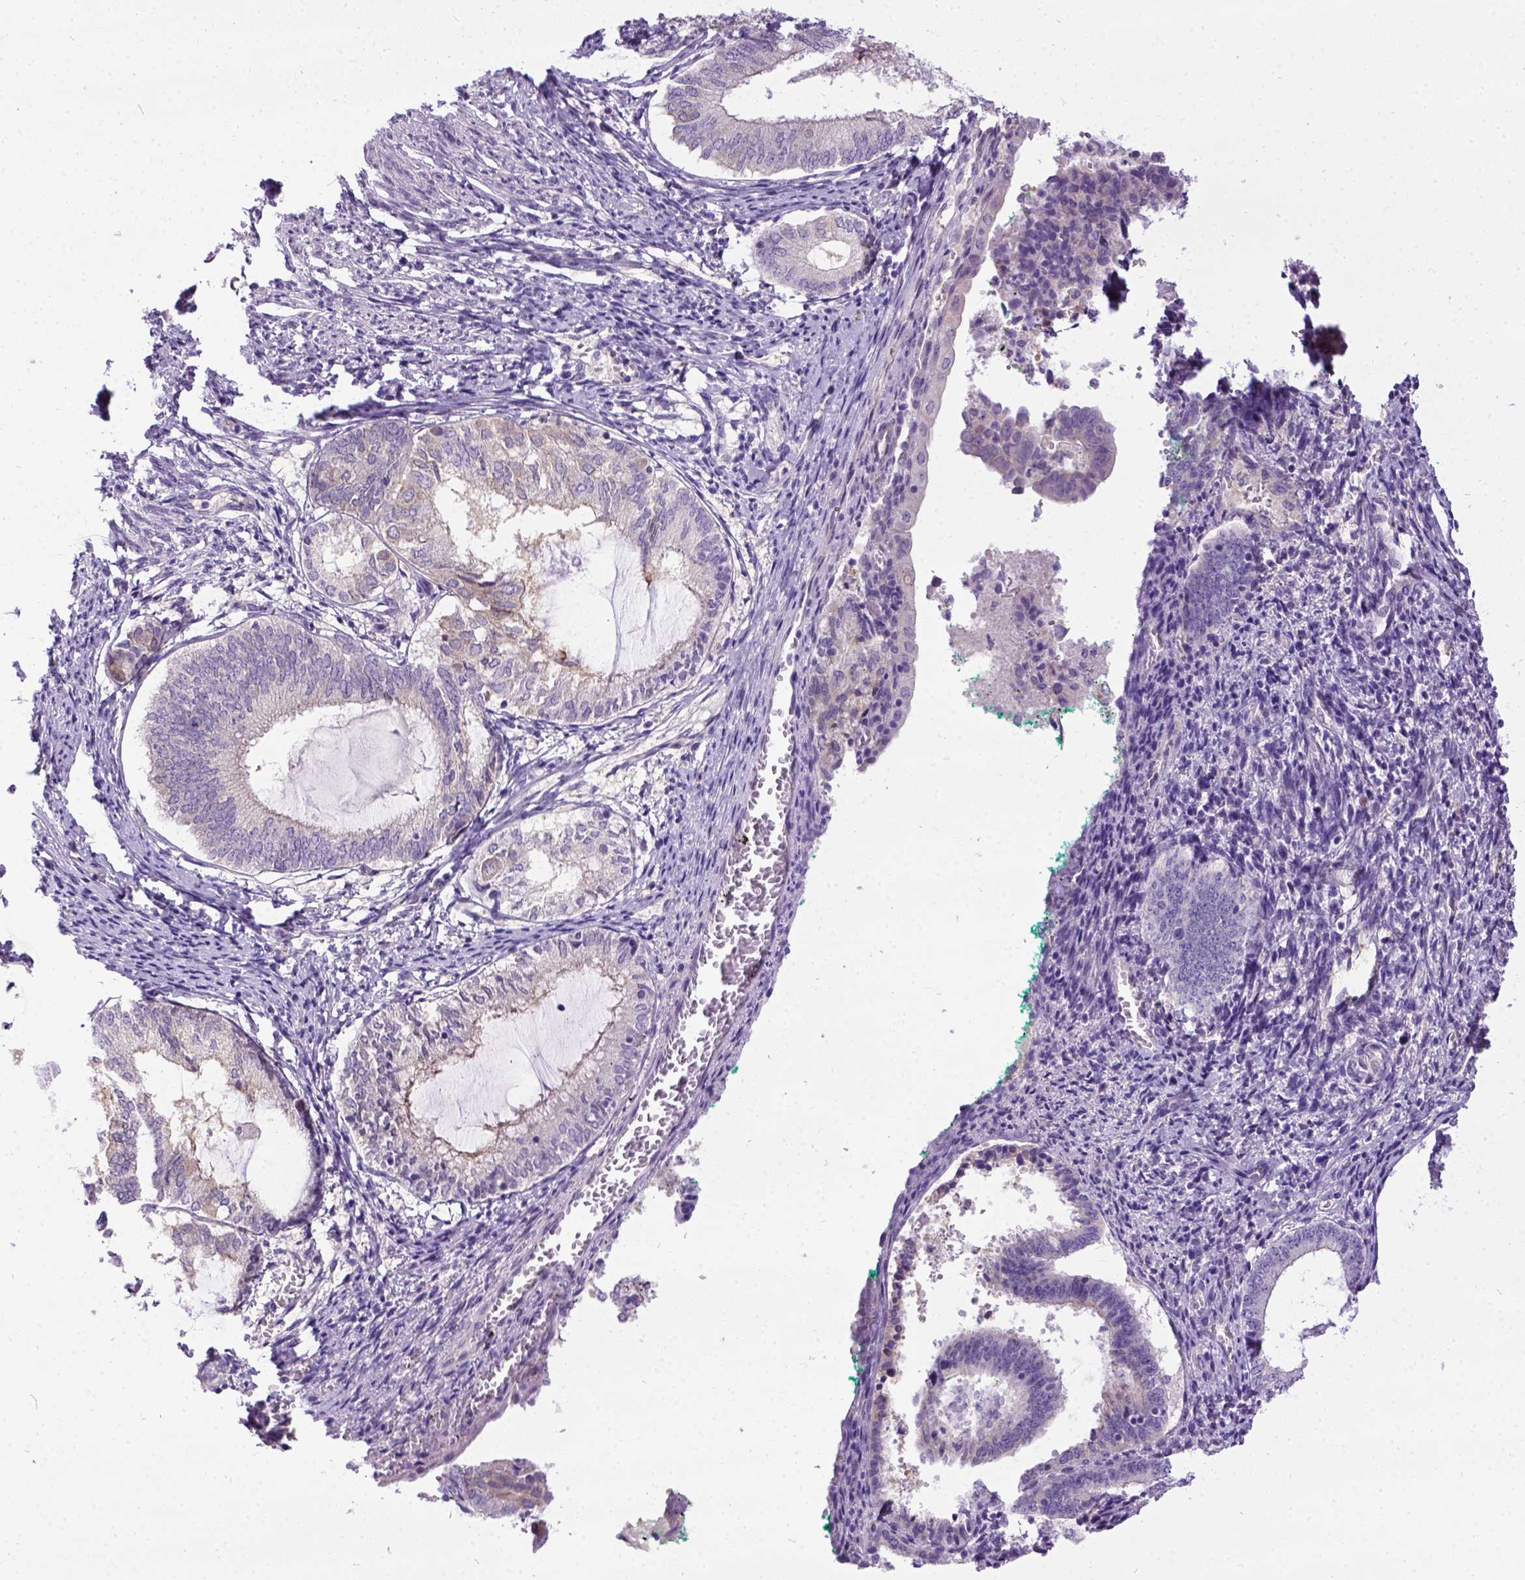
{"staining": {"intensity": "negative", "quantity": "none", "location": "none"}, "tissue": "endometrium", "cell_type": "Cells in endometrial stroma", "image_type": "normal", "snomed": [{"axis": "morphology", "description": "Normal tissue, NOS"}, {"axis": "topography", "description": "Endometrium"}], "caption": "Human endometrium stained for a protein using immunohistochemistry reveals no expression in cells in endometrial stroma.", "gene": "NEK5", "patient": {"sex": "female", "age": 50}}